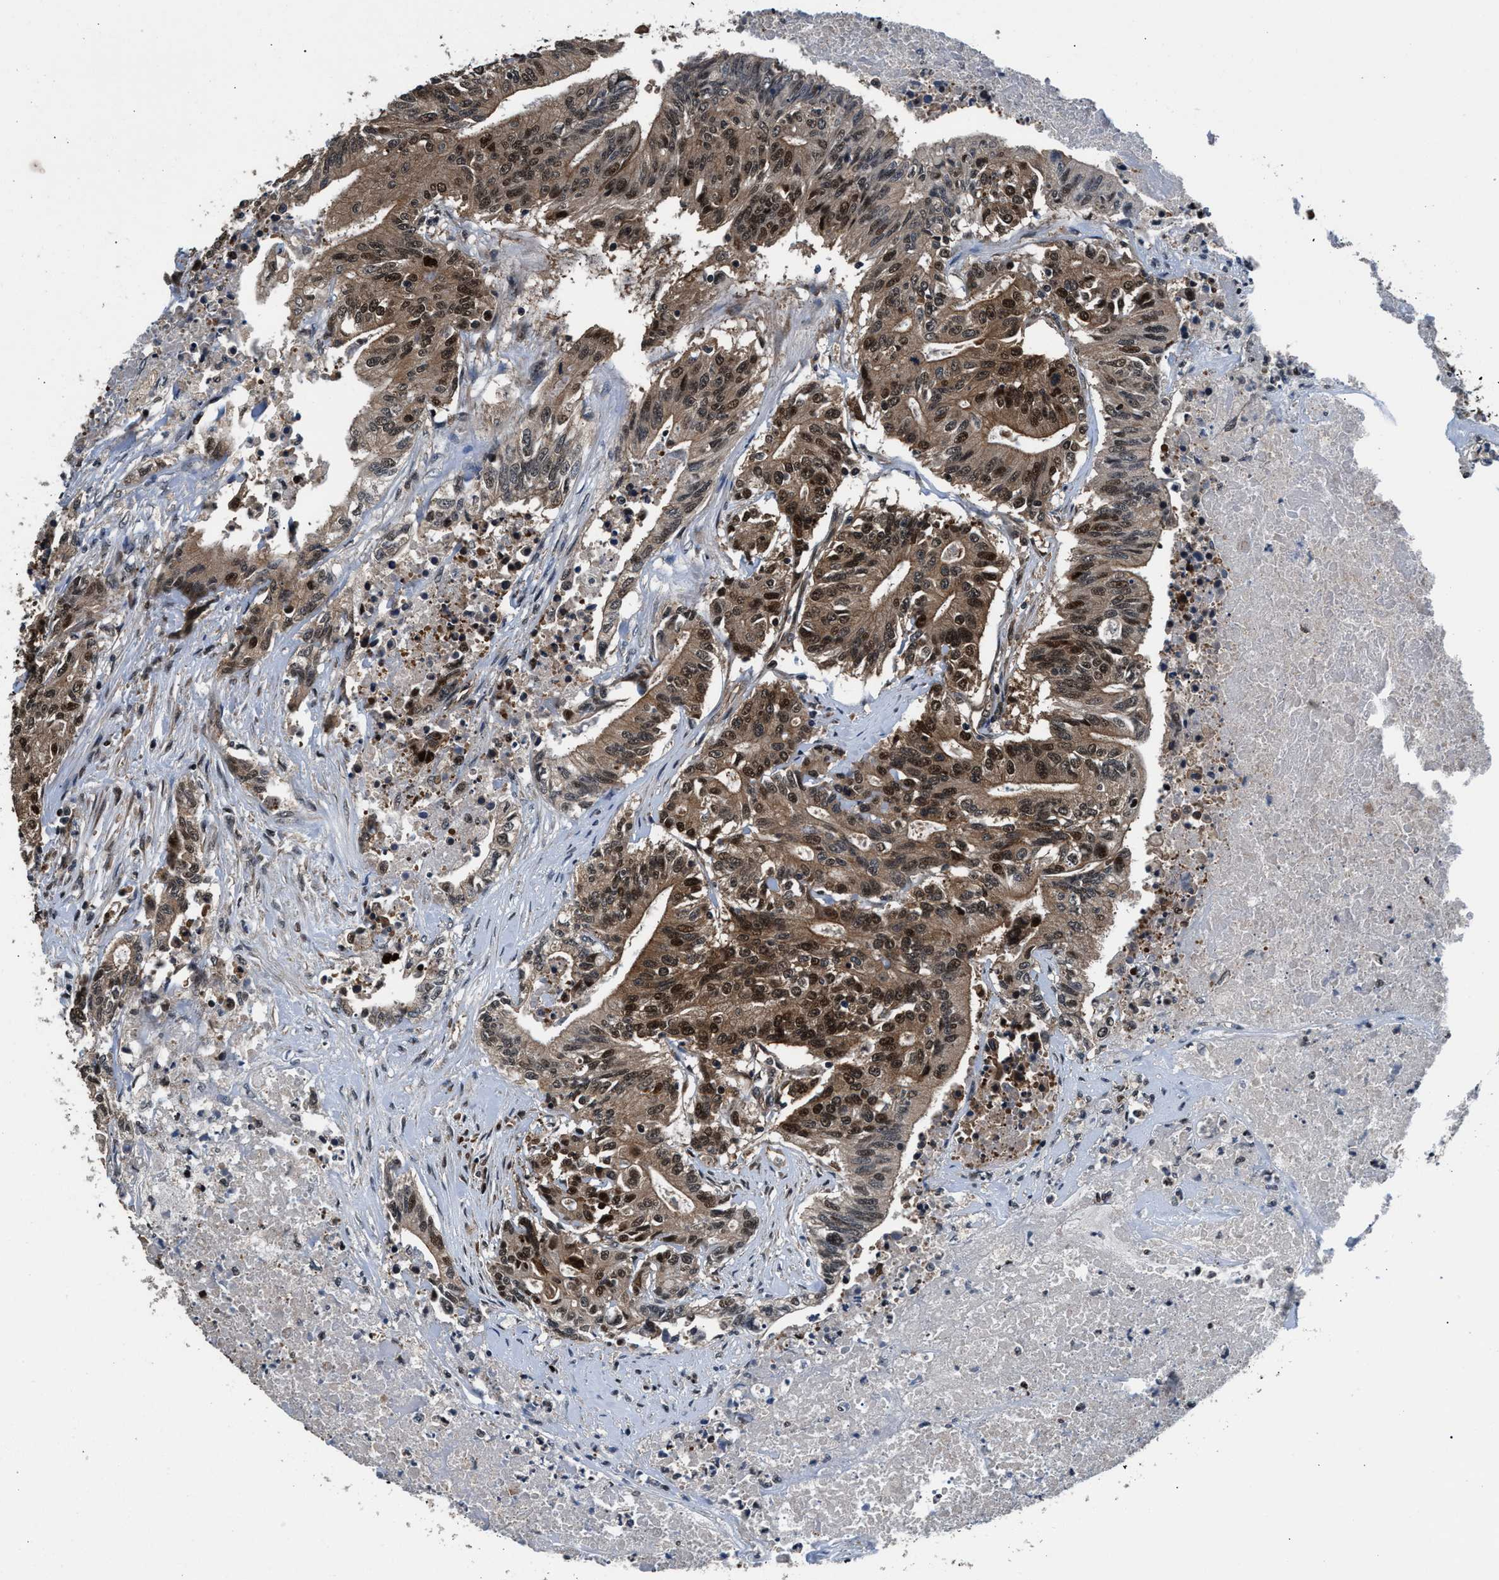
{"staining": {"intensity": "moderate", "quantity": ">75%", "location": "cytoplasmic/membranous,nuclear"}, "tissue": "colorectal cancer", "cell_type": "Tumor cells", "image_type": "cancer", "snomed": [{"axis": "morphology", "description": "Adenocarcinoma, NOS"}, {"axis": "topography", "description": "Colon"}], "caption": "Colorectal adenocarcinoma stained with a brown dye displays moderate cytoplasmic/membranous and nuclear positive staining in about >75% of tumor cells.", "gene": "RBM33", "patient": {"sex": "female", "age": 77}}